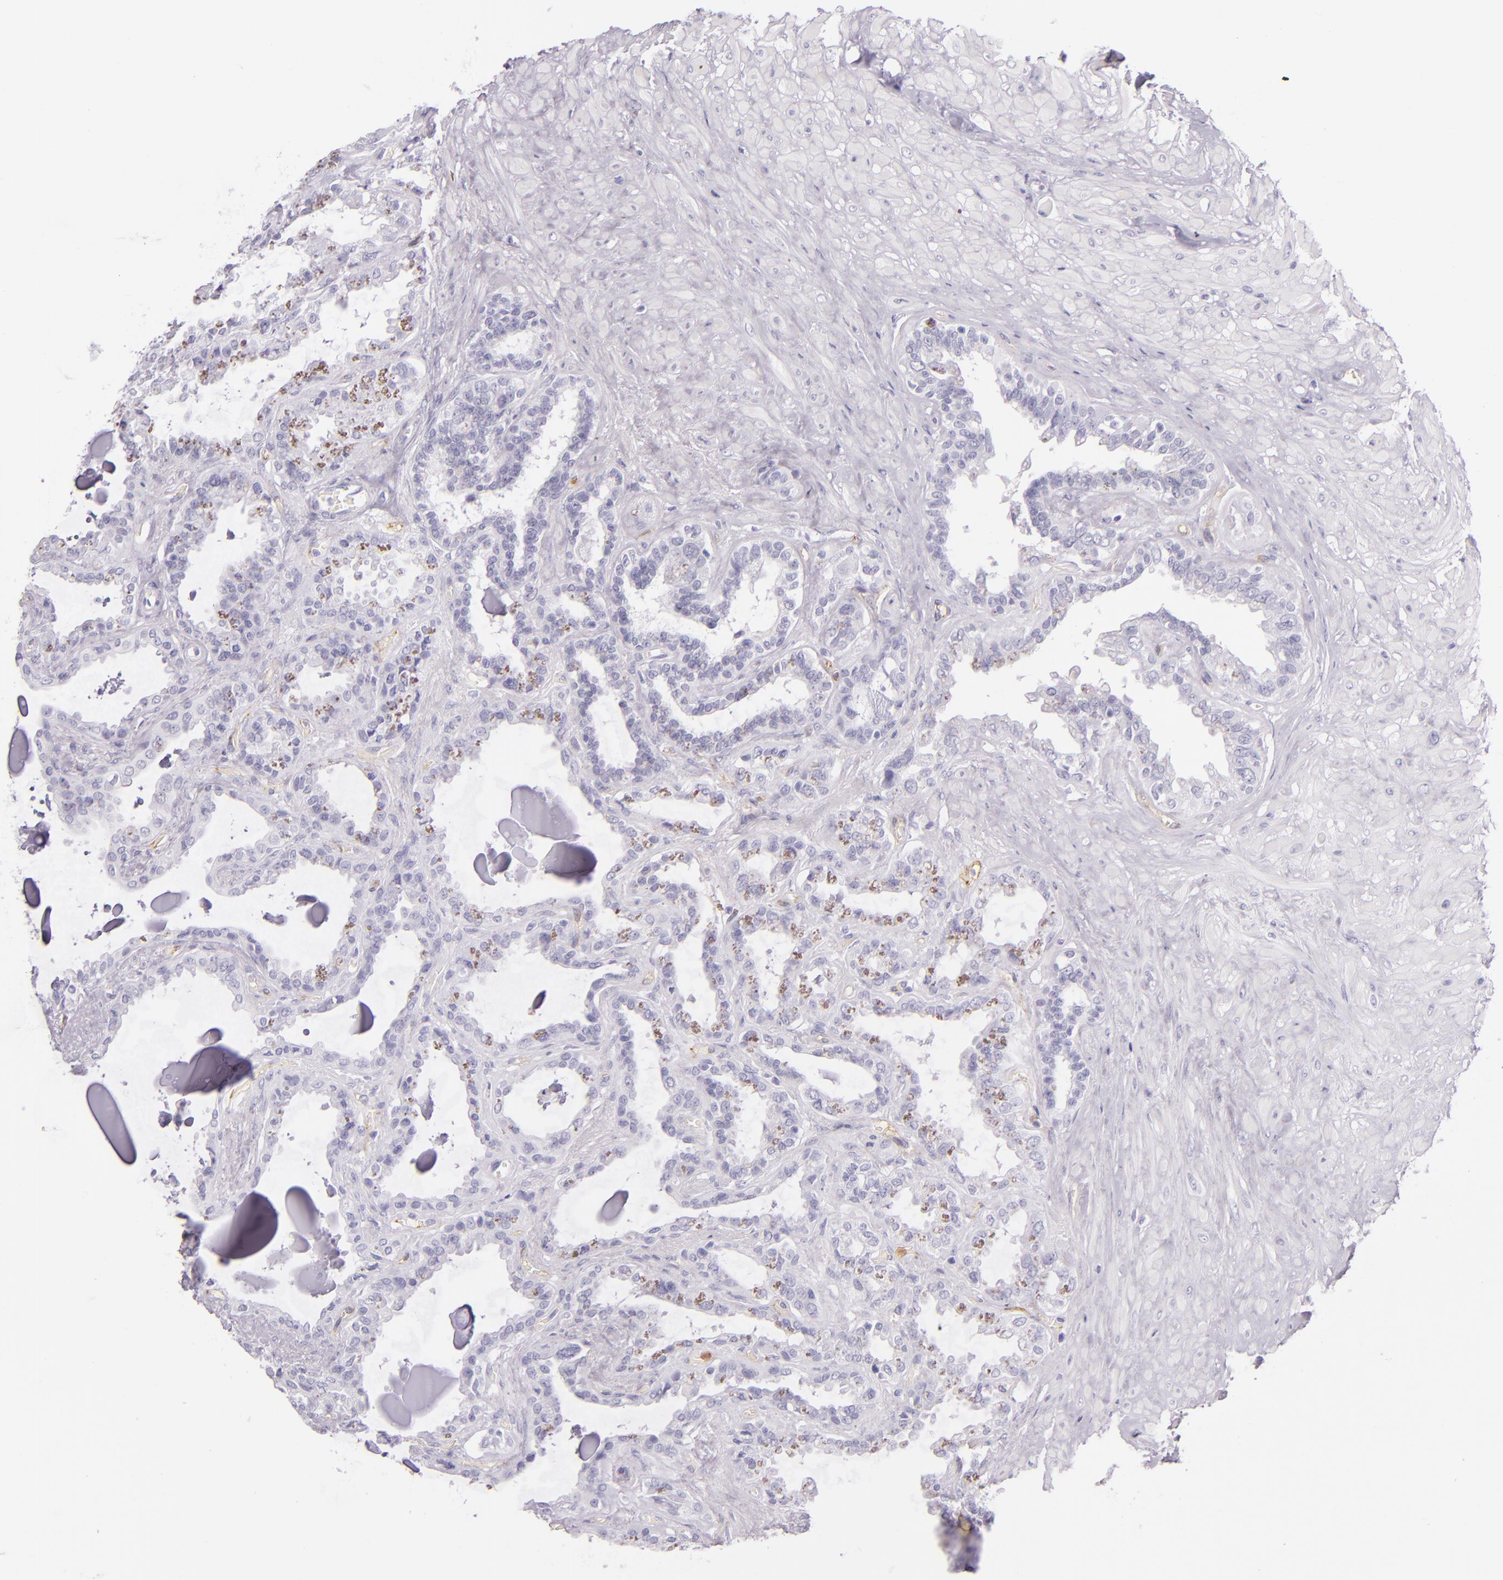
{"staining": {"intensity": "negative", "quantity": "none", "location": "none"}, "tissue": "seminal vesicle", "cell_type": "Glandular cells", "image_type": "normal", "snomed": [{"axis": "morphology", "description": "Normal tissue, NOS"}, {"axis": "morphology", "description": "Inflammation, NOS"}, {"axis": "topography", "description": "Urinary bladder"}, {"axis": "topography", "description": "Prostate"}, {"axis": "topography", "description": "Seminal veicle"}], "caption": "DAB immunohistochemical staining of unremarkable seminal vesicle demonstrates no significant expression in glandular cells. The staining was performed using DAB (3,3'-diaminobenzidine) to visualize the protein expression in brown, while the nuclei were stained in blue with hematoxylin (Magnification: 20x).", "gene": "CEACAM1", "patient": {"sex": "male", "age": 82}}